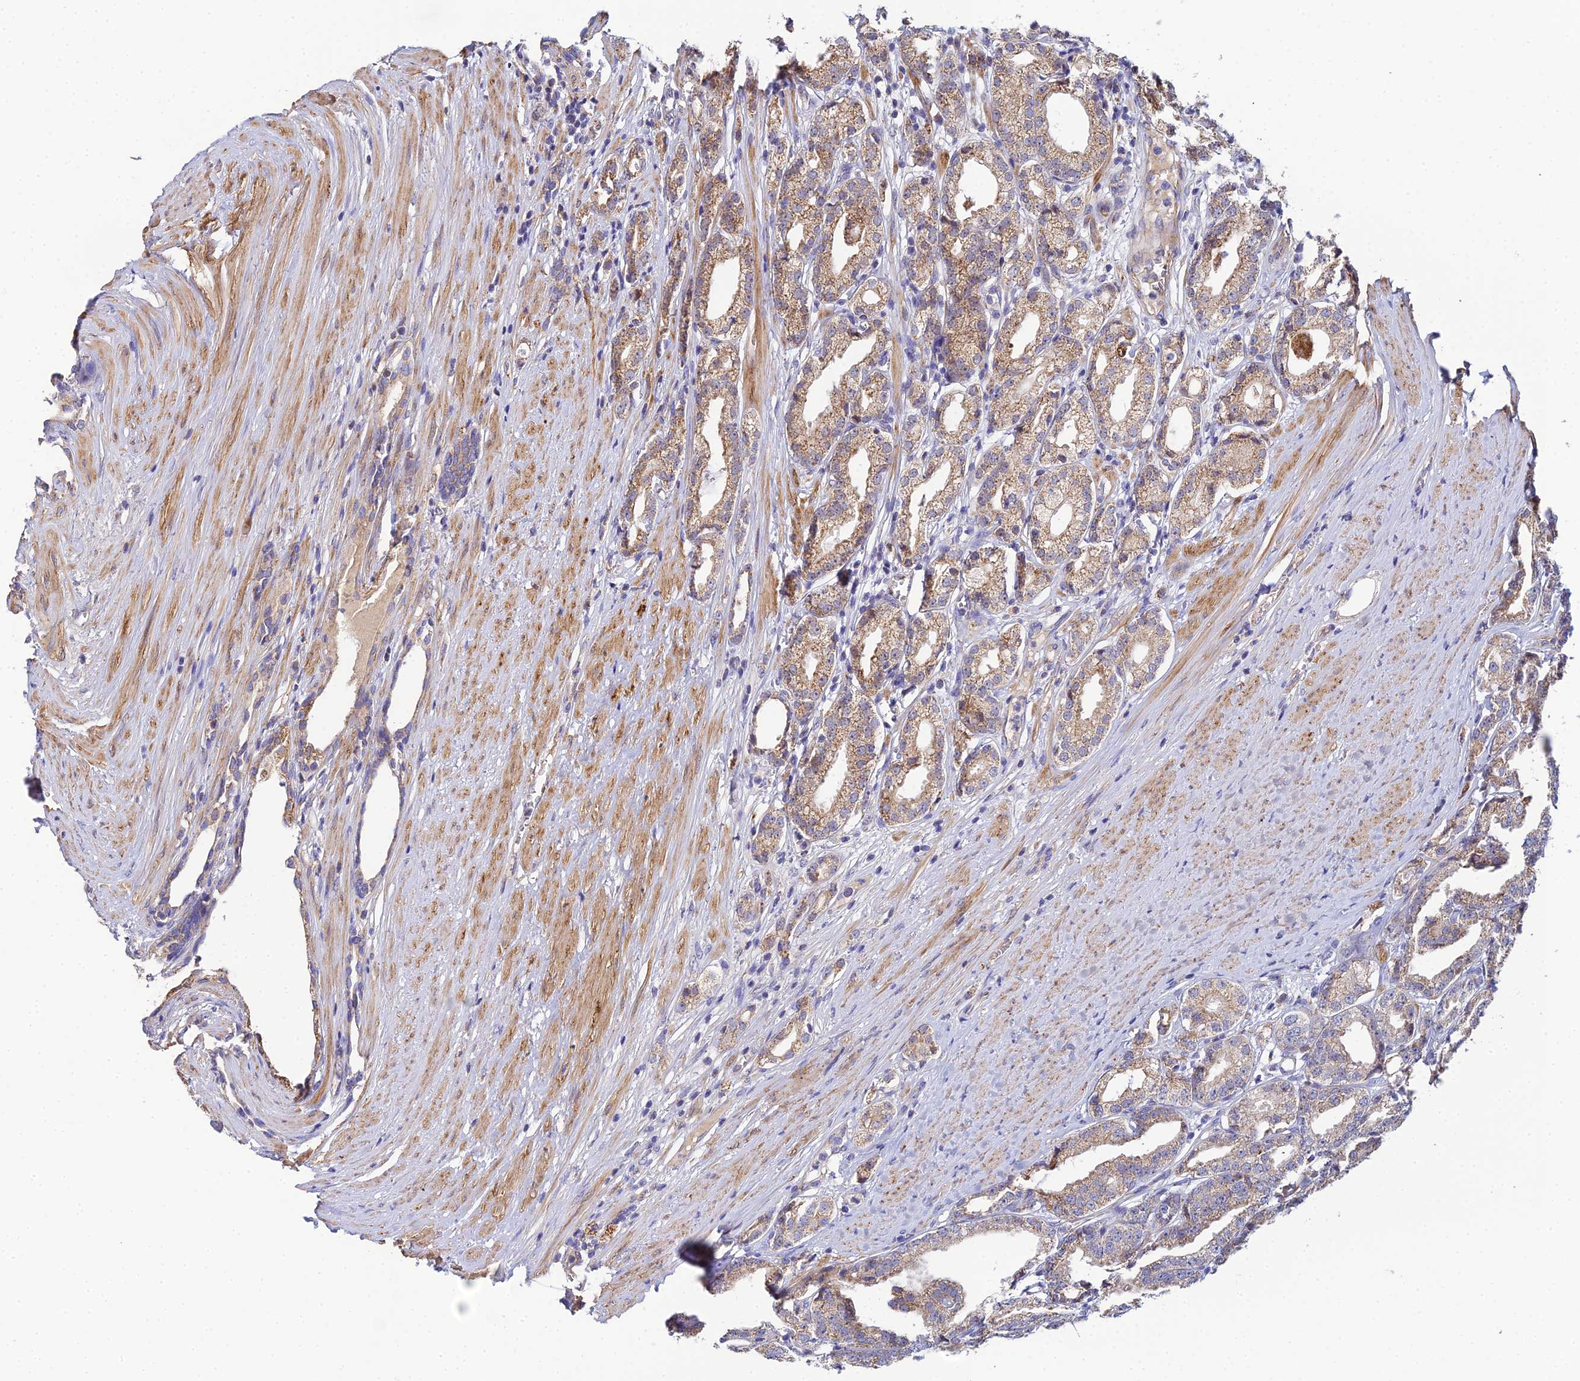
{"staining": {"intensity": "moderate", "quantity": "25%-75%", "location": "cytoplasmic/membranous"}, "tissue": "prostate cancer", "cell_type": "Tumor cells", "image_type": "cancer", "snomed": [{"axis": "morphology", "description": "Adenocarcinoma, High grade"}, {"axis": "topography", "description": "Prostate"}], "caption": "IHC histopathology image of neoplastic tissue: human prostate cancer stained using IHC displays medium levels of moderate protein expression localized specifically in the cytoplasmic/membranous of tumor cells, appearing as a cytoplasmic/membranous brown color.", "gene": "ACOT2", "patient": {"sex": "male", "age": 69}}